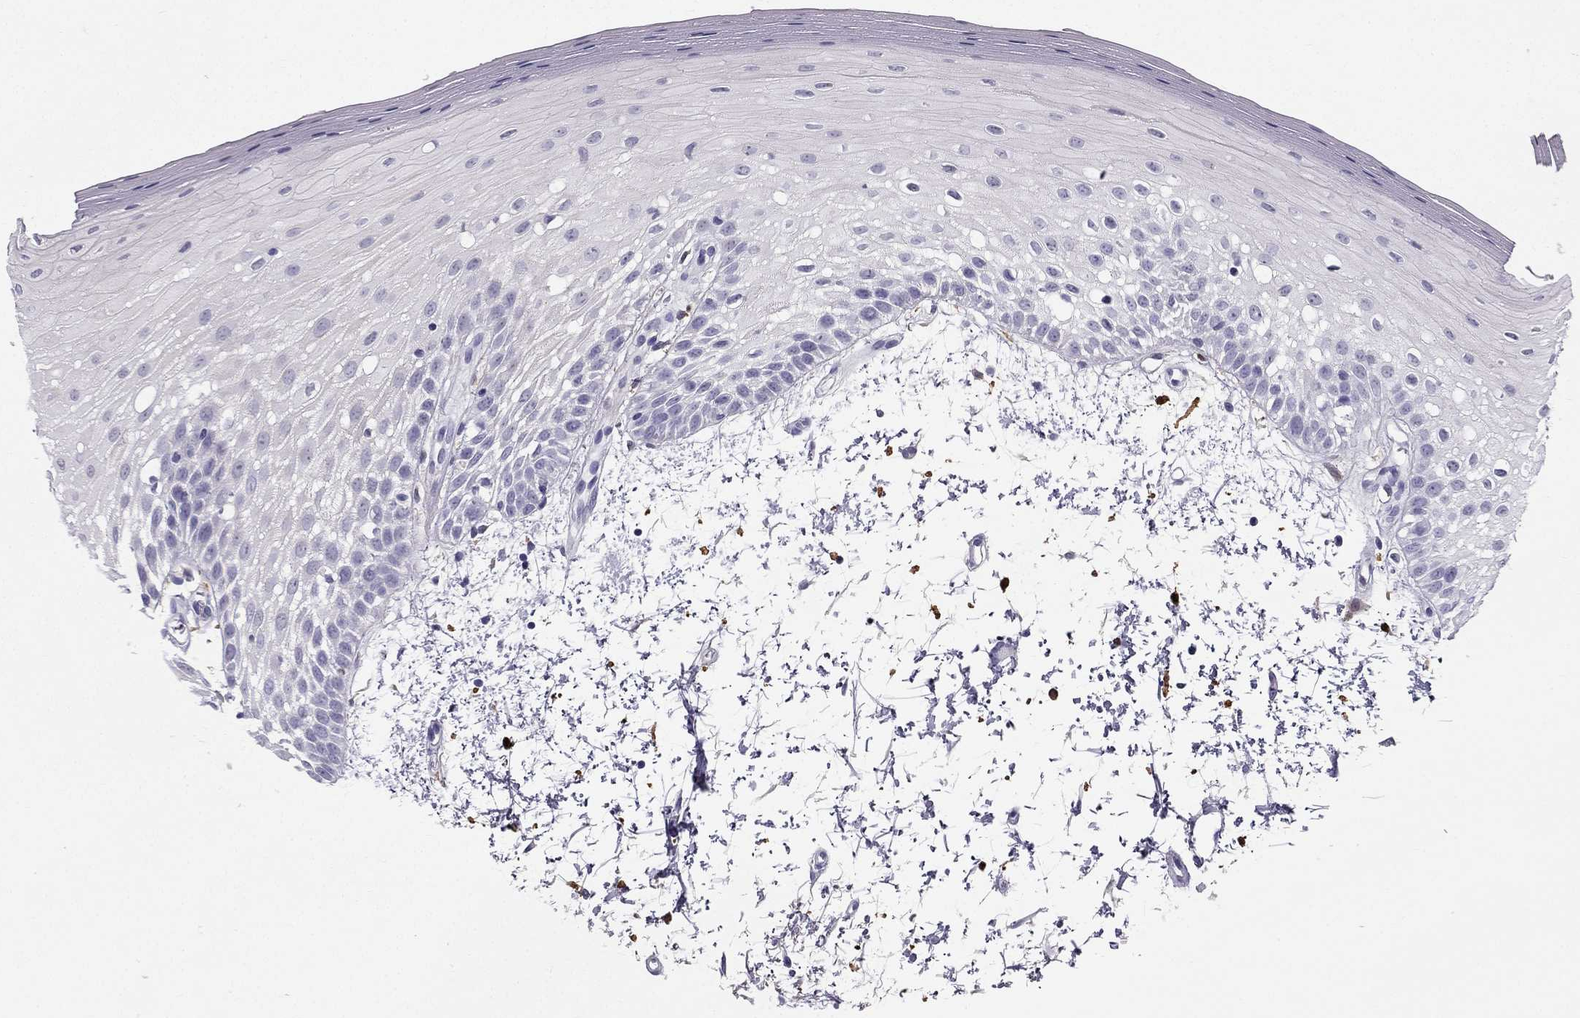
{"staining": {"intensity": "negative", "quantity": "none", "location": "none"}, "tissue": "oral mucosa", "cell_type": "Squamous epithelial cells", "image_type": "normal", "snomed": [{"axis": "morphology", "description": "Normal tissue, NOS"}, {"axis": "morphology", "description": "Squamous cell carcinoma, NOS"}, {"axis": "topography", "description": "Oral tissue"}, {"axis": "topography", "description": "Head-Neck"}], "caption": "A histopathology image of oral mucosa stained for a protein exhibits no brown staining in squamous epithelial cells. (IHC, brightfield microscopy, high magnification).", "gene": "LMTK3", "patient": {"sex": "female", "age": 75}}